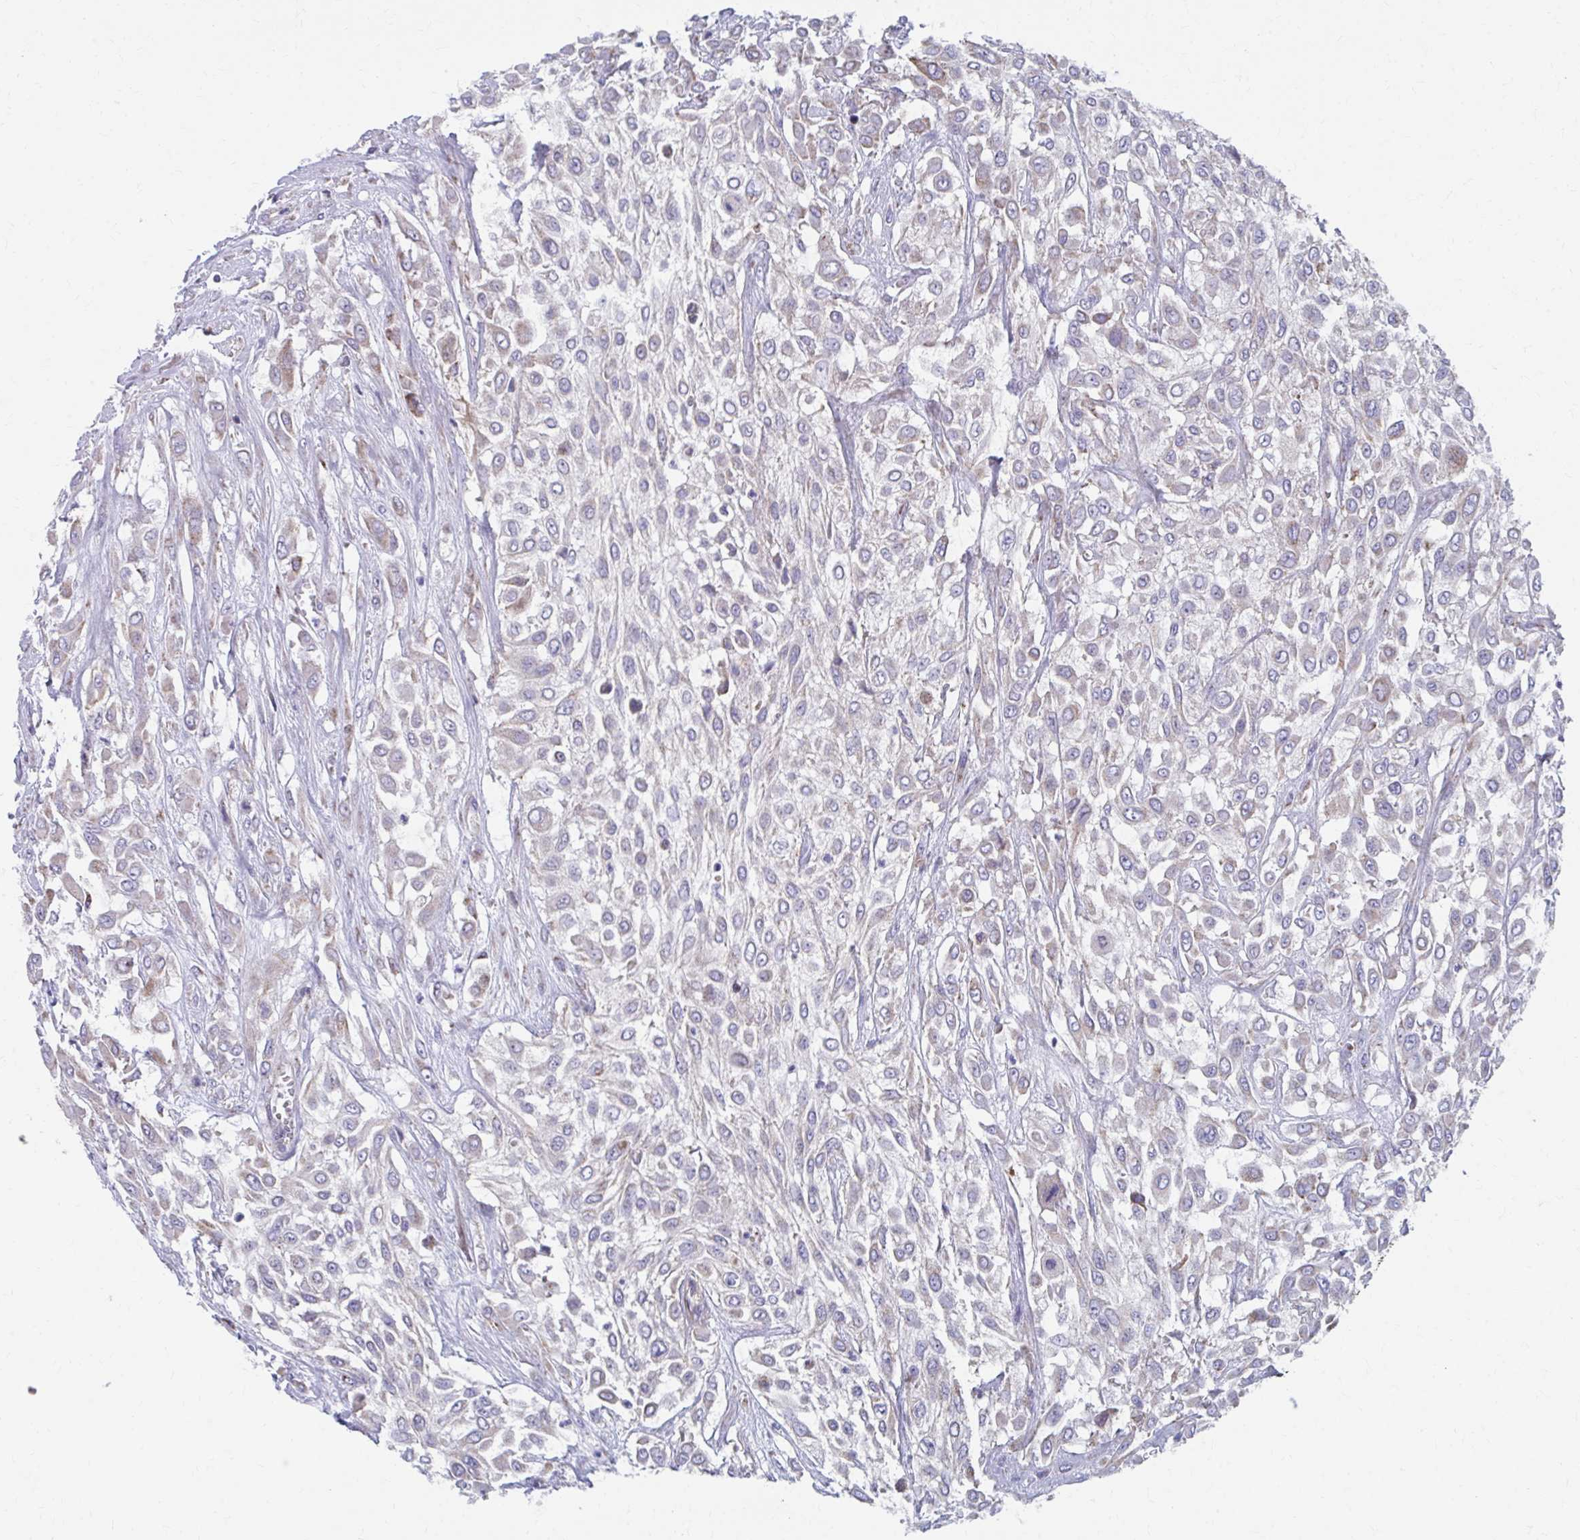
{"staining": {"intensity": "weak", "quantity": "<25%", "location": "cytoplasmic/membranous"}, "tissue": "urothelial cancer", "cell_type": "Tumor cells", "image_type": "cancer", "snomed": [{"axis": "morphology", "description": "Urothelial carcinoma, High grade"}, {"axis": "topography", "description": "Urinary bladder"}], "caption": "This is an immunohistochemistry micrograph of urothelial carcinoma (high-grade). There is no positivity in tumor cells.", "gene": "RCC1L", "patient": {"sex": "male", "age": 57}}